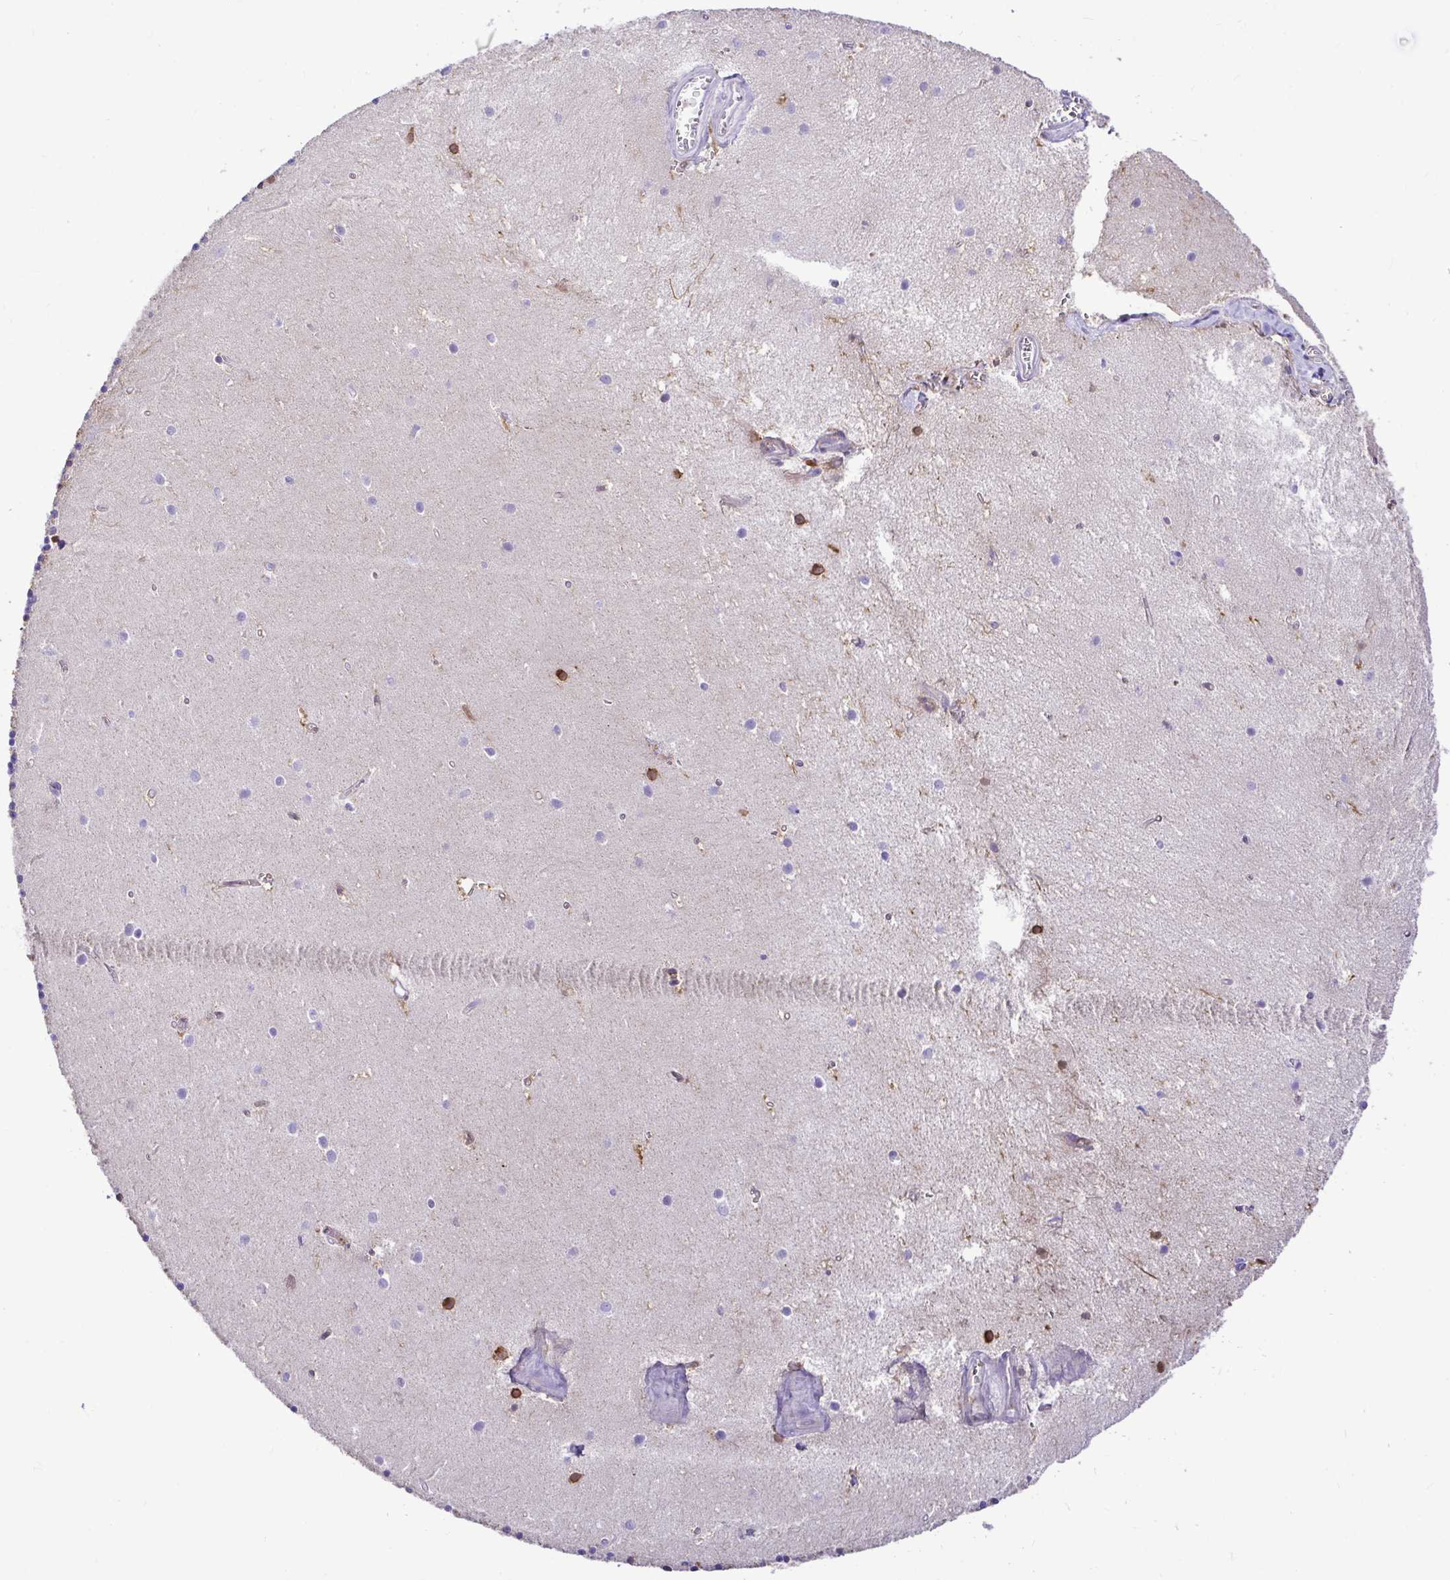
{"staining": {"intensity": "strong", "quantity": "<25%", "location": "cytoplasmic/membranous"}, "tissue": "cerebellum", "cell_type": "Cells in granular layer", "image_type": "normal", "snomed": [{"axis": "morphology", "description": "Normal tissue, NOS"}, {"axis": "topography", "description": "Cerebellum"}], "caption": "The image shows immunohistochemical staining of normal cerebellum. There is strong cytoplasmic/membranous expression is appreciated in approximately <25% of cells in granular layer.", "gene": "BACE2", "patient": {"sex": "male", "age": 54}}